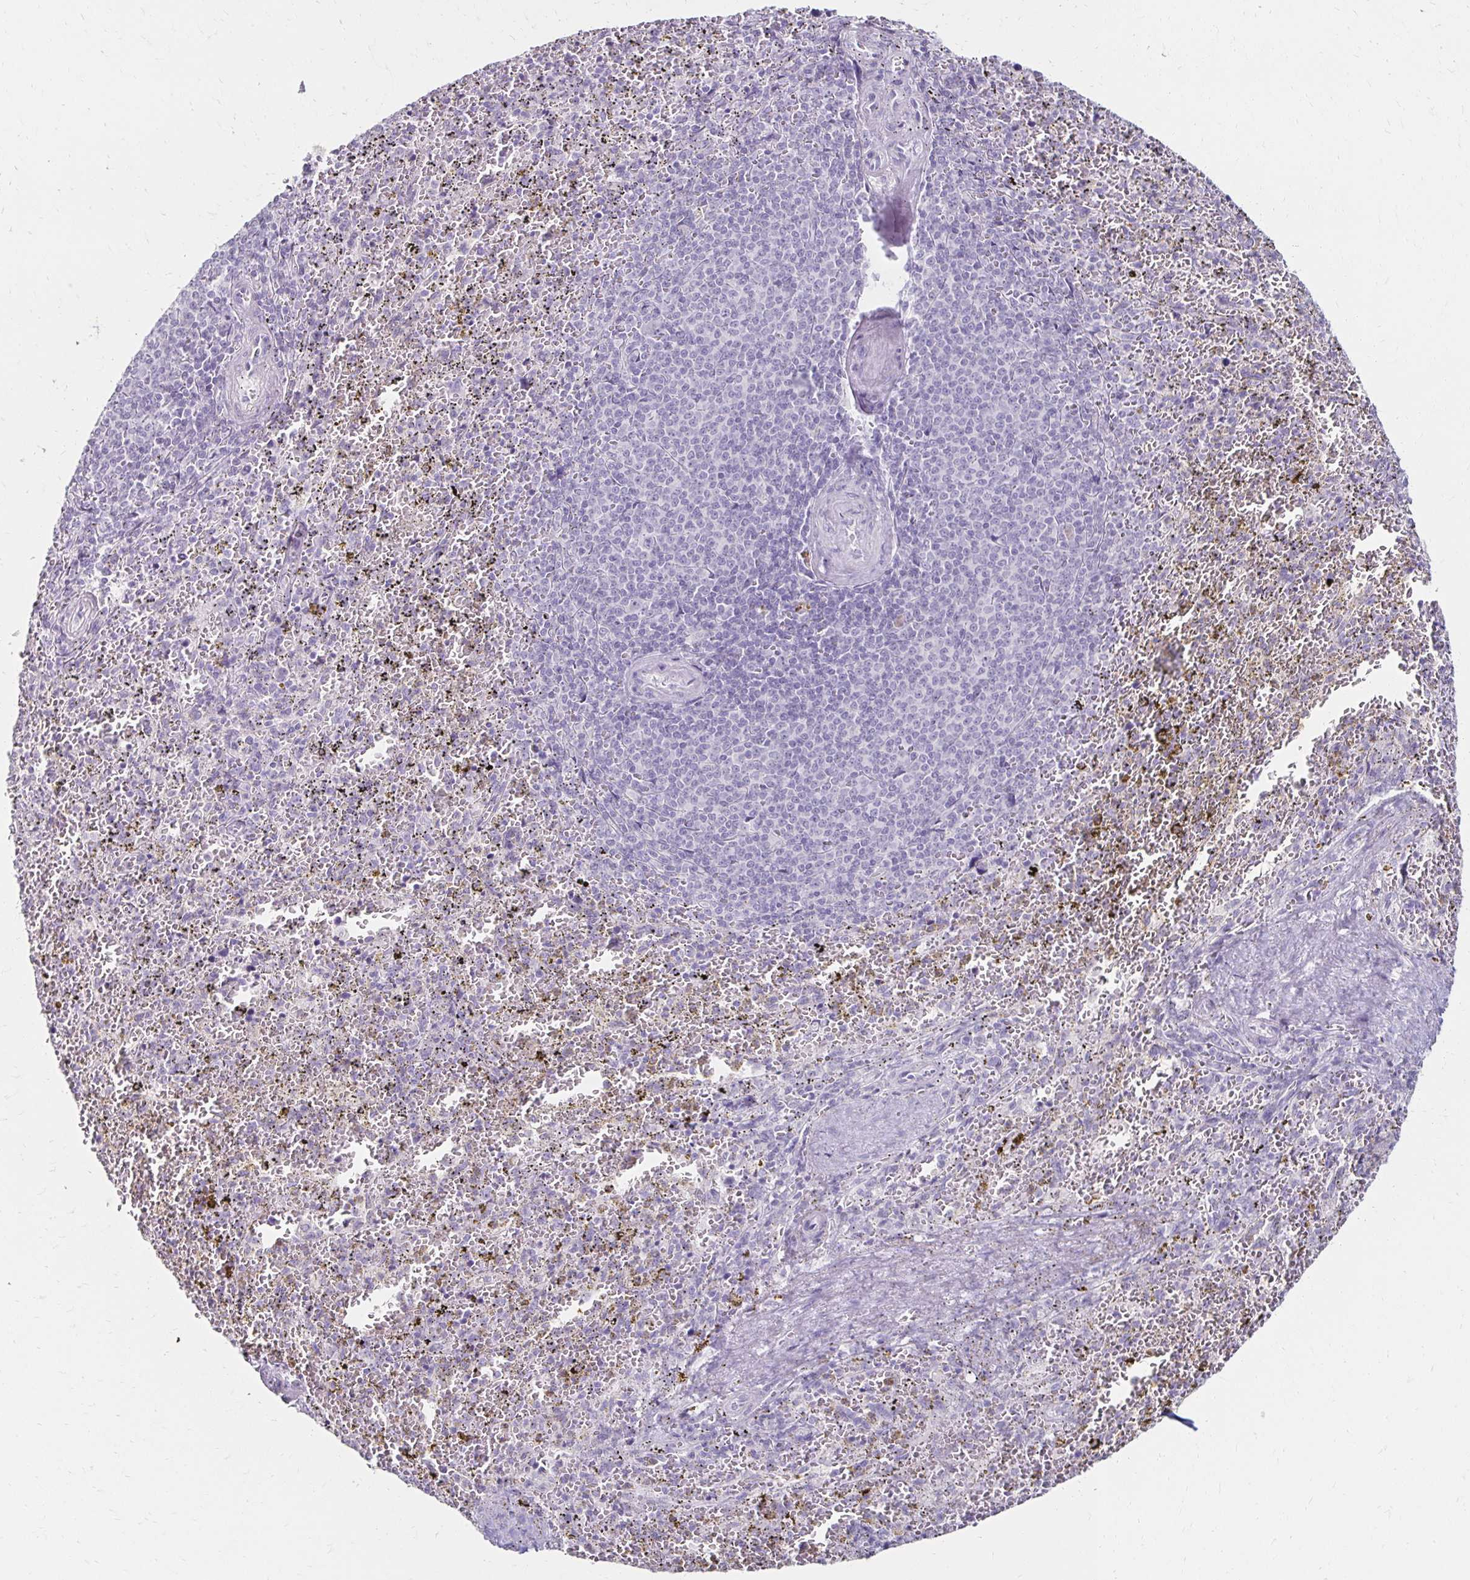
{"staining": {"intensity": "negative", "quantity": "none", "location": "none"}, "tissue": "spleen", "cell_type": "Cells in red pulp", "image_type": "normal", "snomed": [{"axis": "morphology", "description": "Normal tissue, NOS"}, {"axis": "topography", "description": "Spleen"}], "caption": "Spleen stained for a protein using immunohistochemistry (IHC) displays no expression cells in red pulp.", "gene": "TOMM34", "patient": {"sex": "female", "age": 50}}